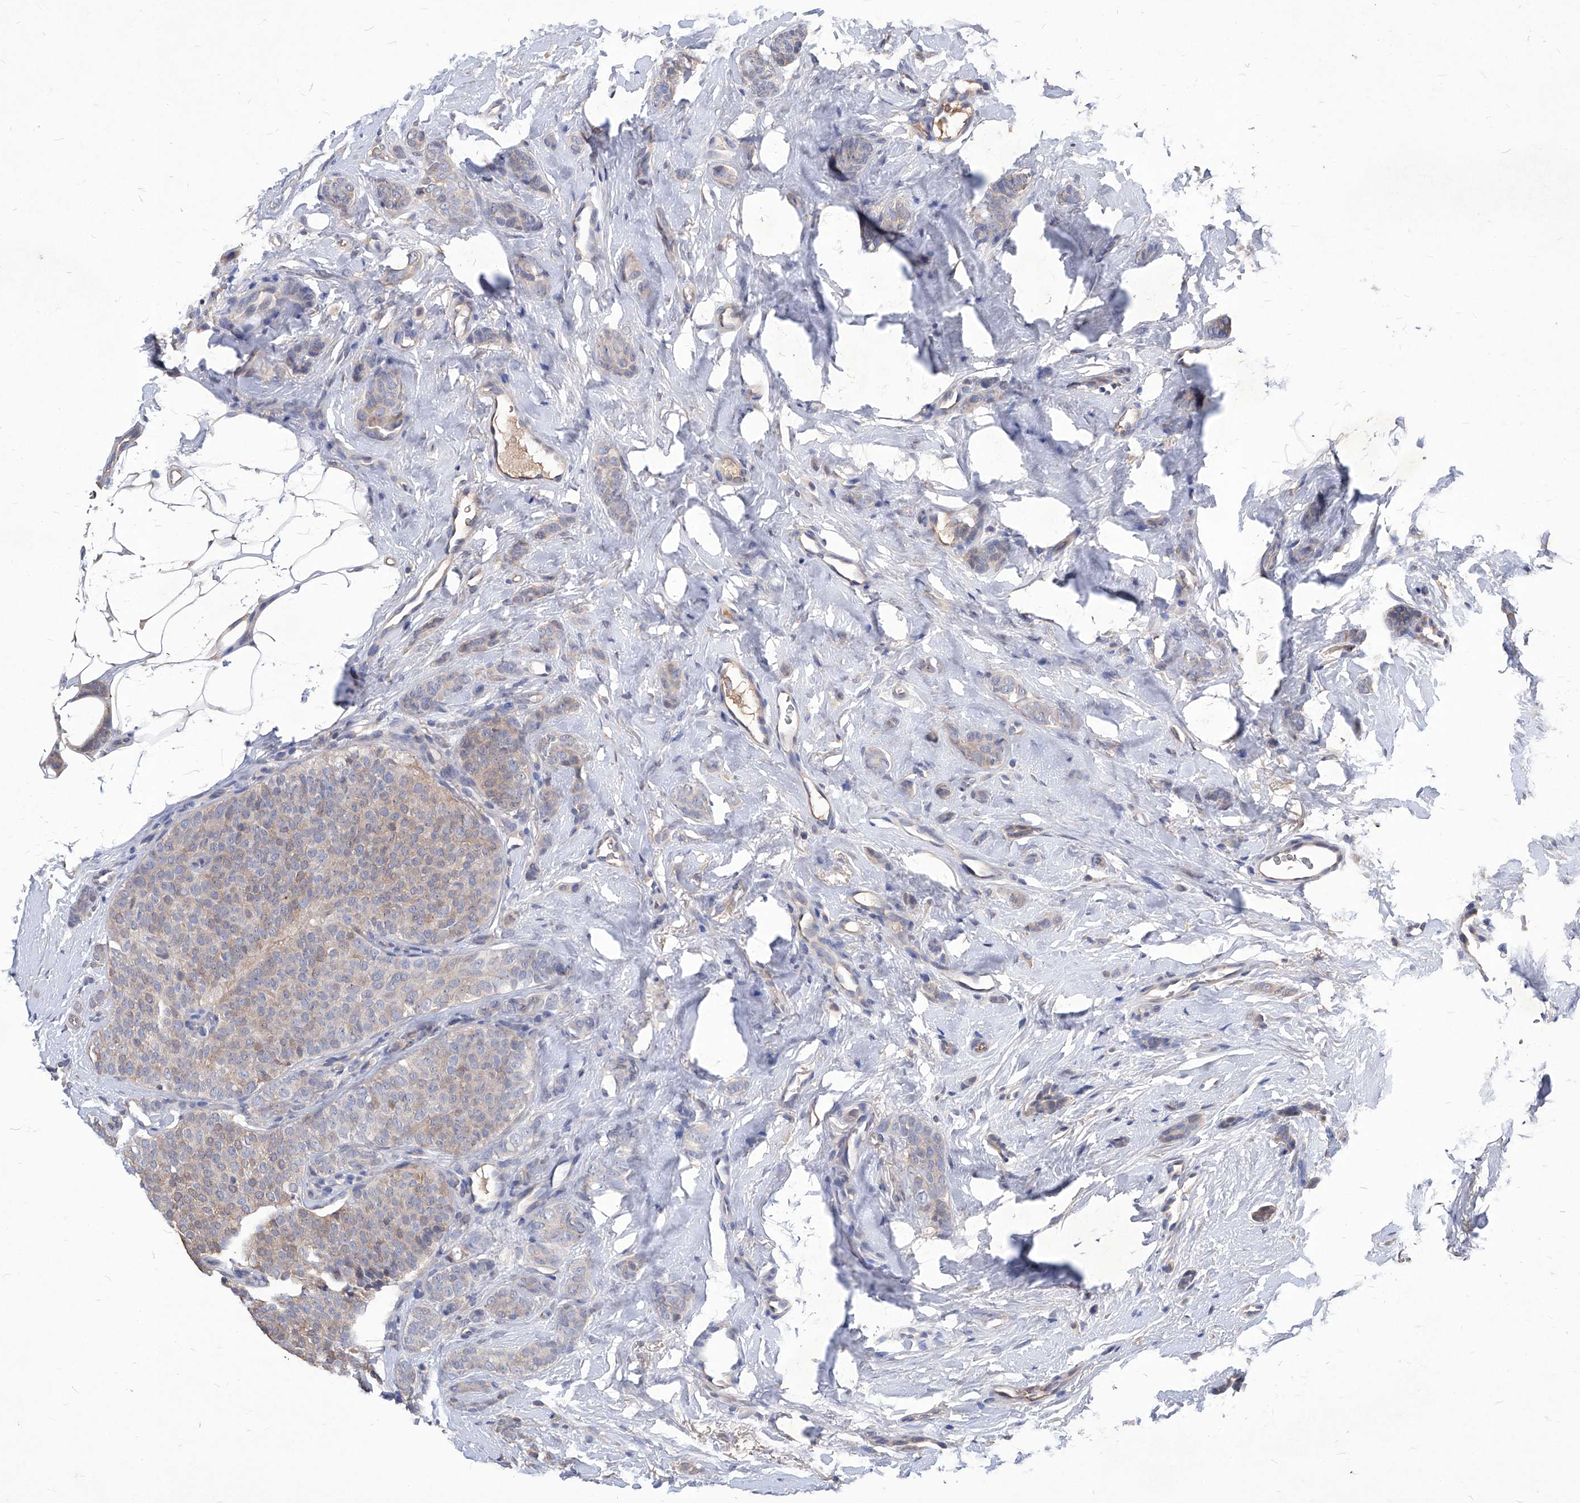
{"staining": {"intensity": "negative", "quantity": "none", "location": "none"}, "tissue": "breast cancer", "cell_type": "Tumor cells", "image_type": "cancer", "snomed": [{"axis": "morphology", "description": "Lobular carcinoma"}, {"axis": "topography", "description": "Skin"}, {"axis": "topography", "description": "Breast"}], "caption": "Breast cancer (lobular carcinoma) stained for a protein using IHC exhibits no positivity tumor cells.", "gene": "SYNGR1", "patient": {"sex": "female", "age": 46}}